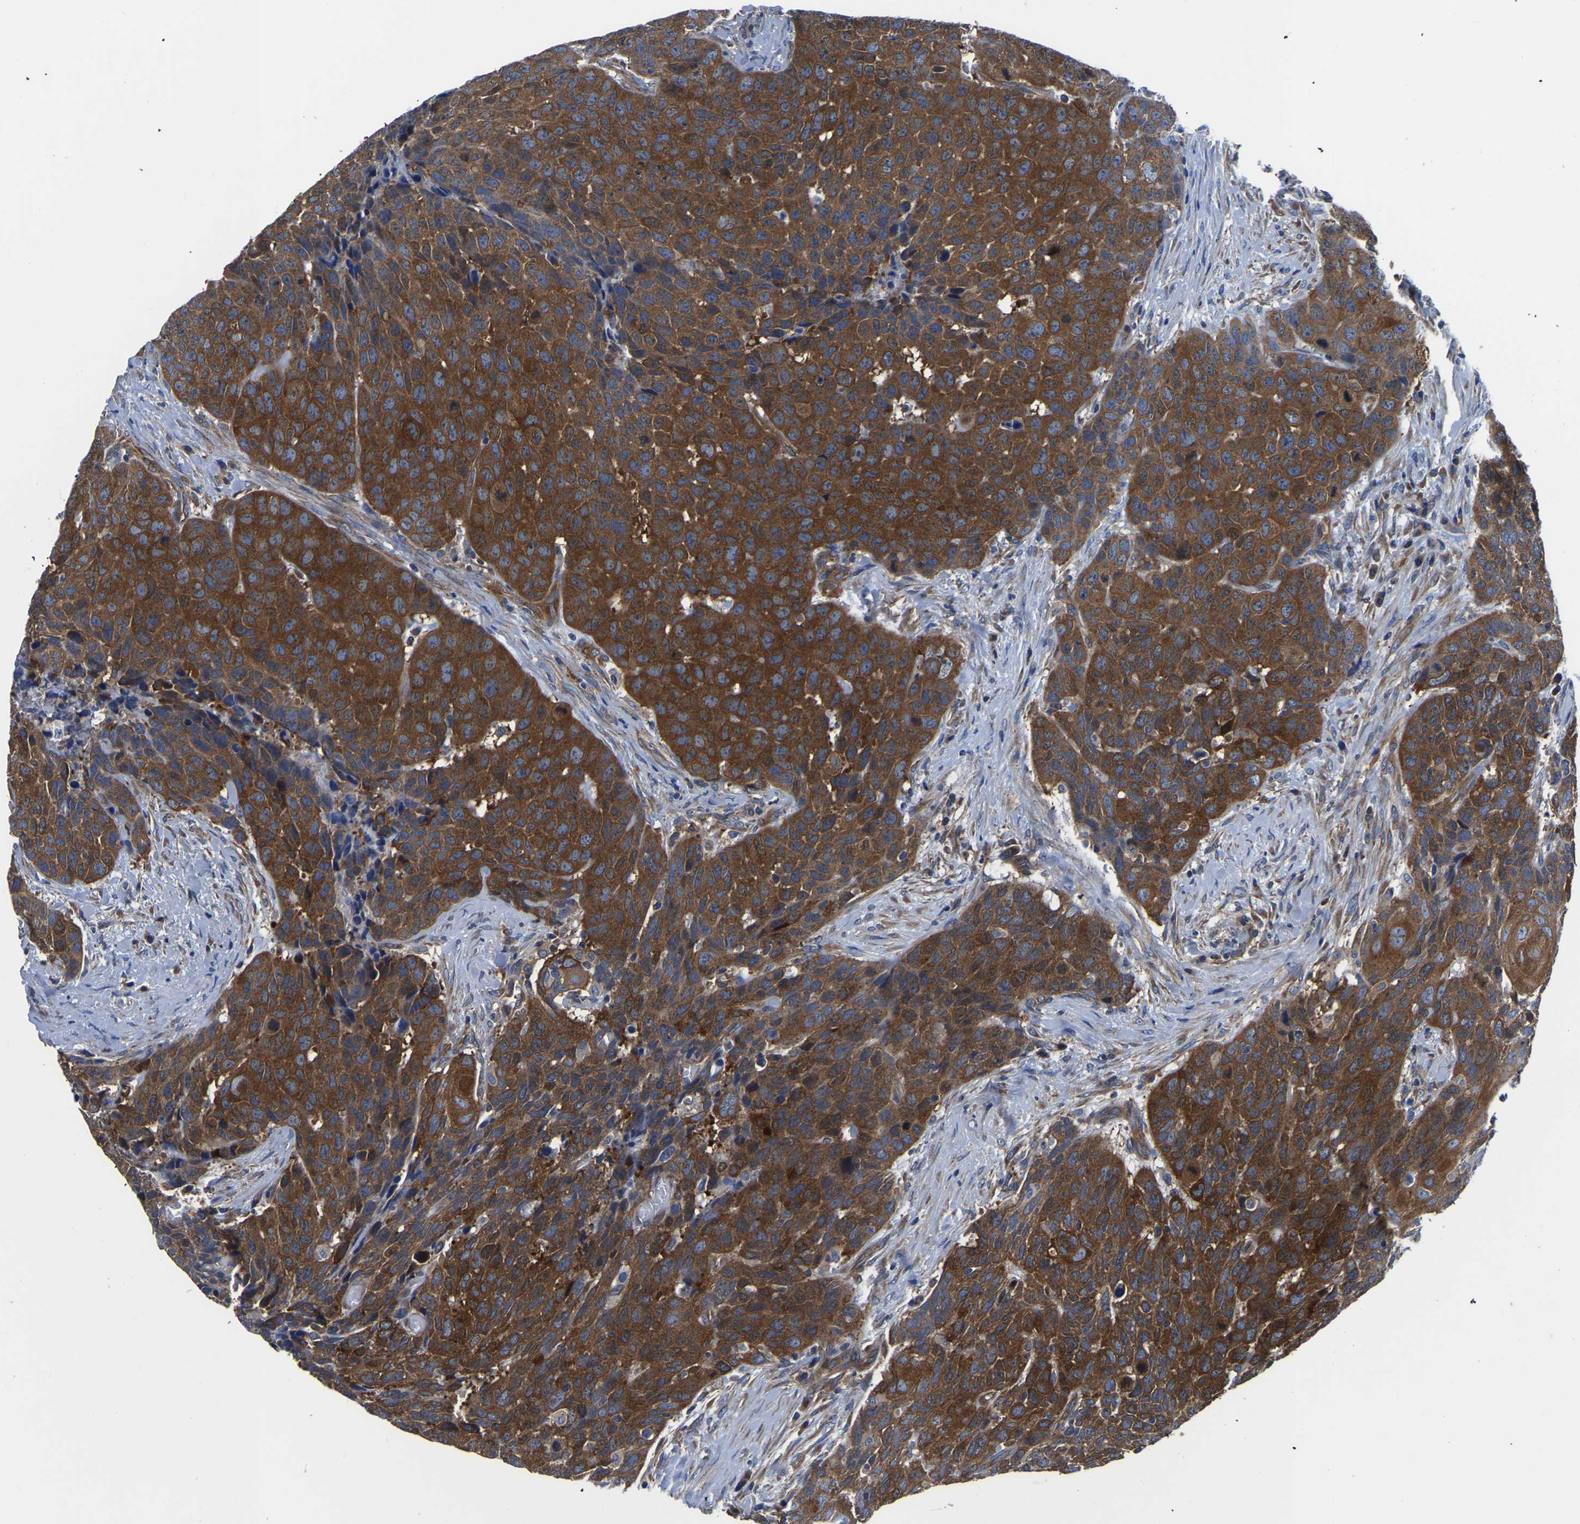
{"staining": {"intensity": "strong", "quantity": ">75%", "location": "cytoplasmic/membranous"}, "tissue": "head and neck cancer", "cell_type": "Tumor cells", "image_type": "cancer", "snomed": [{"axis": "morphology", "description": "Squamous cell carcinoma, NOS"}, {"axis": "topography", "description": "Head-Neck"}], "caption": "Squamous cell carcinoma (head and neck) tissue shows strong cytoplasmic/membranous positivity in approximately >75% of tumor cells", "gene": "TFG", "patient": {"sex": "male", "age": 66}}